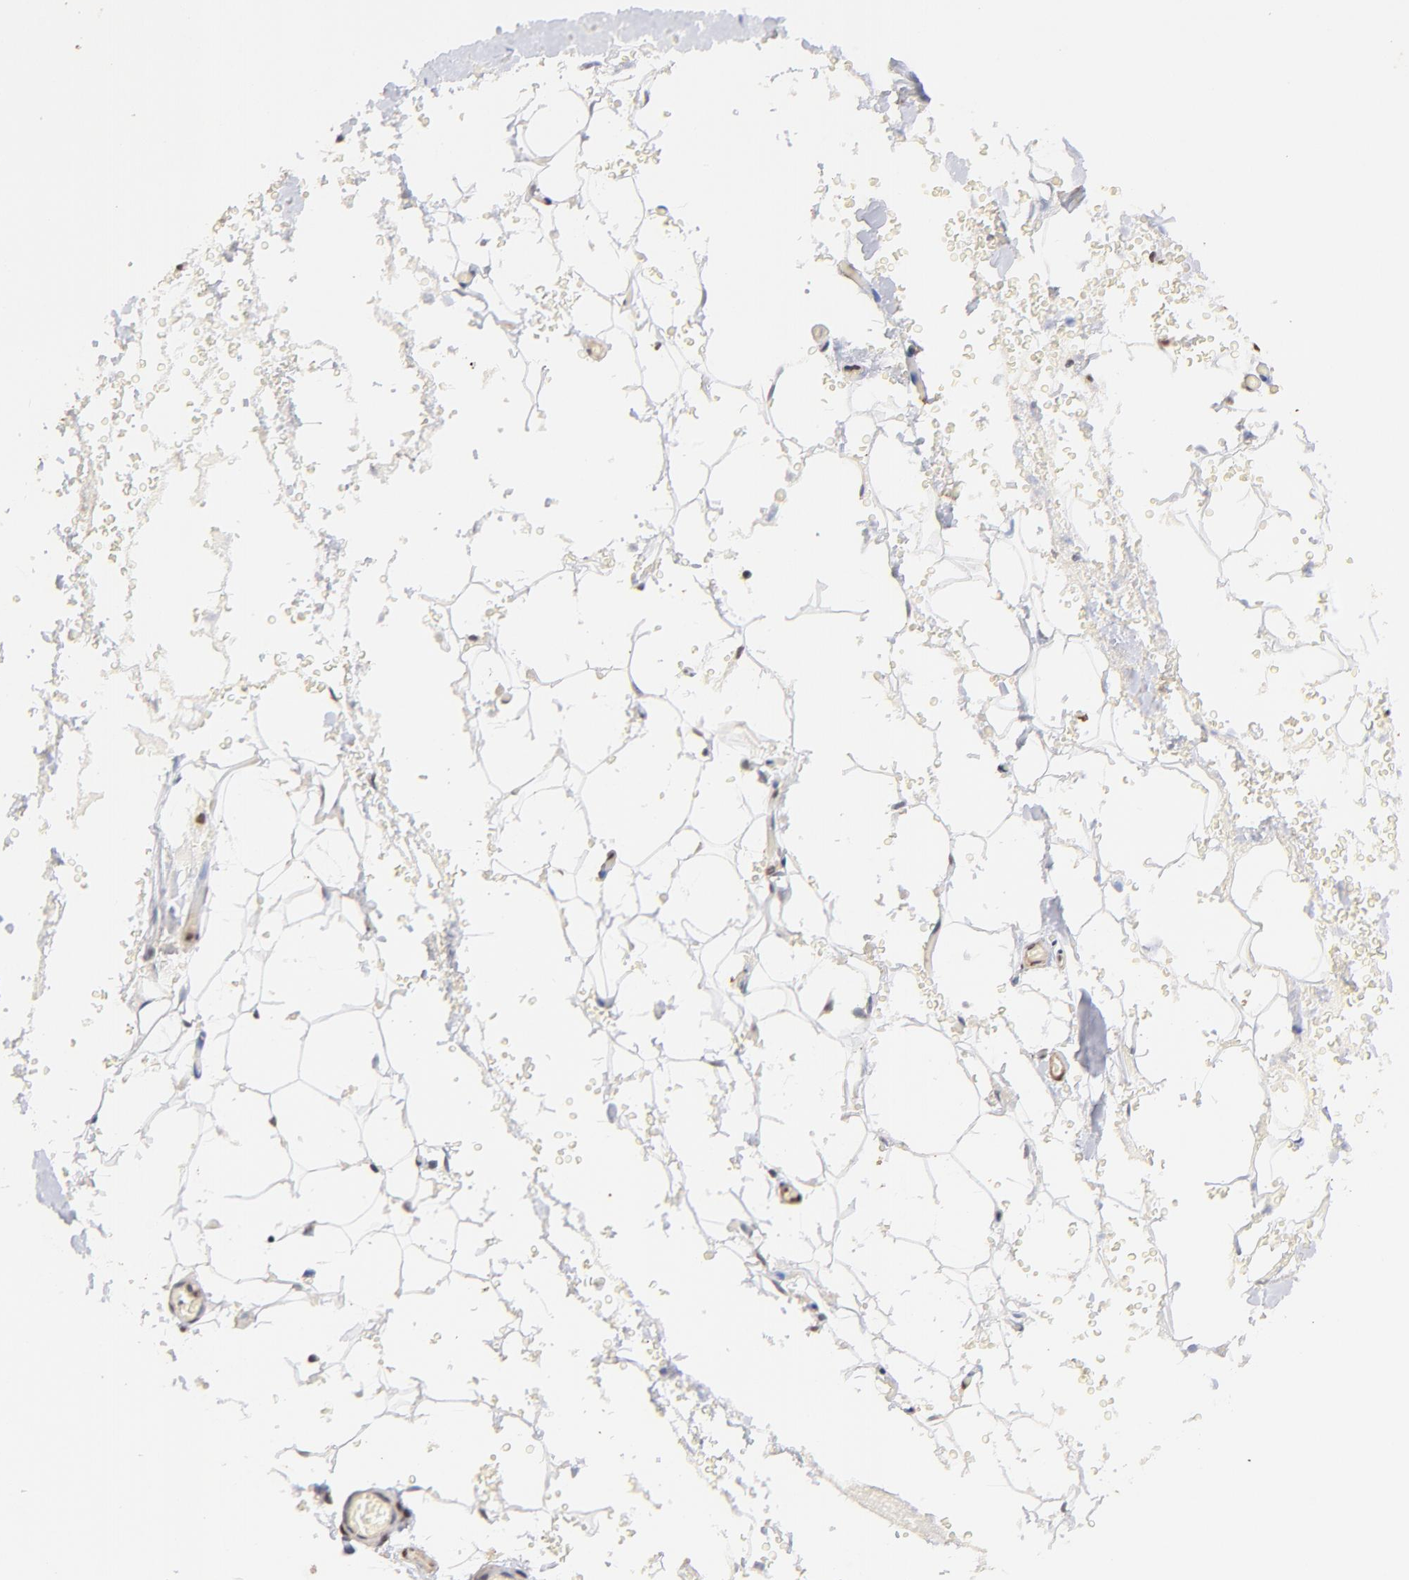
{"staining": {"intensity": "negative", "quantity": "none", "location": "none"}, "tissue": "adipose tissue", "cell_type": "Adipocytes", "image_type": "normal", "snomed": [{"axis": "morphology", "description": "Normal tissue, NOS"}, {"axis": "morphology", "description": "Inflammation, NOS"}, {"axis": "topography", "description": "Breast"}], "caption": "Adipose tissue stained for a protein using immunohistochemistry (IHC) shows no staining adipocytes.", "gene": "ZFP92", "patient": {"sex": "female", "age": 65}}